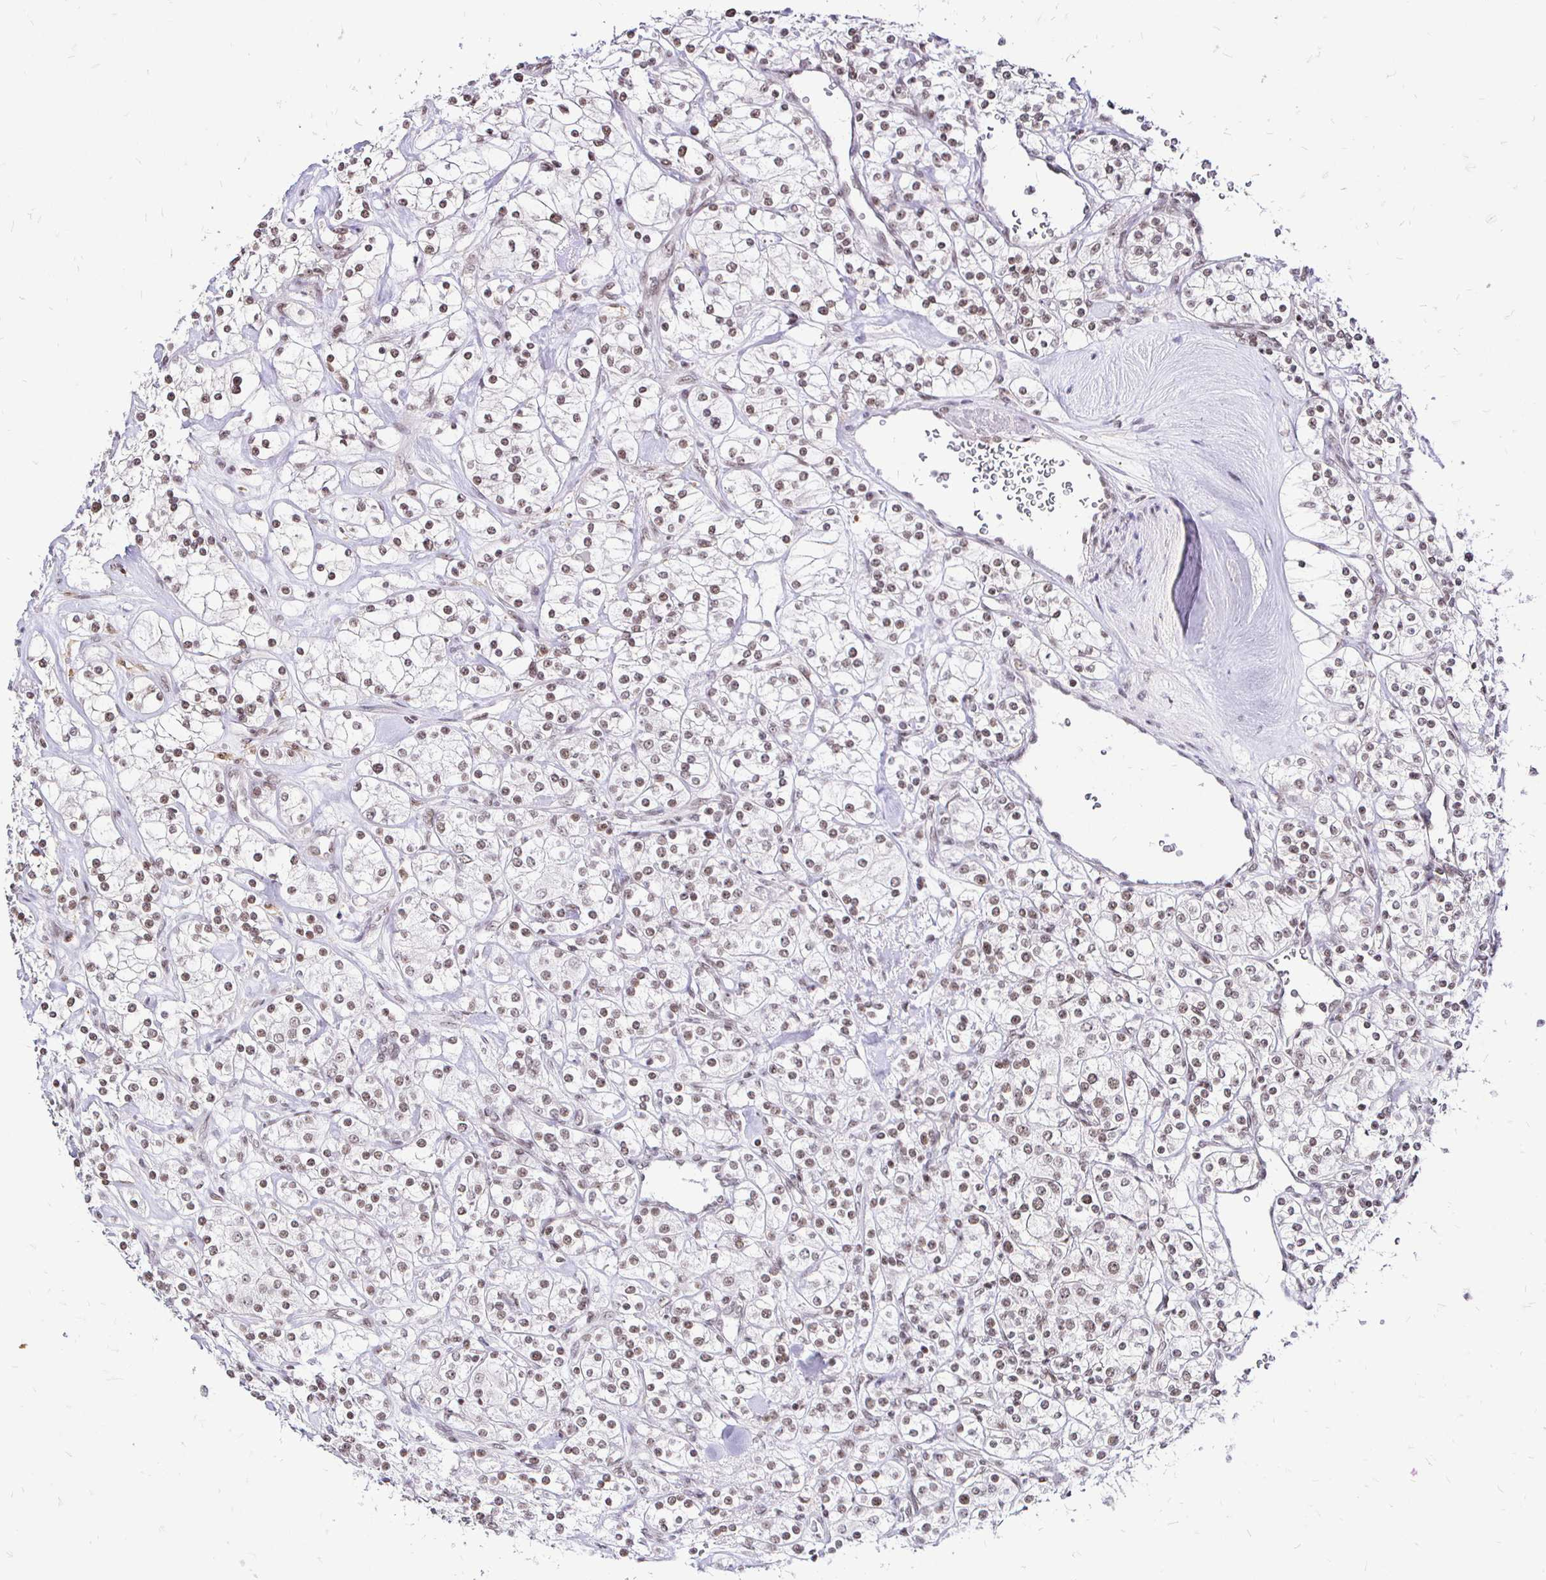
{"staining": {"intensity": "weak", "quantity": "25%-75%", "location": "nuclear"}, "tissue": "renal cancer", "cell_type": "Tumor cells", "image_type": "cancer", "snomed": [{"axis": "morphology", "description": "Adenocarcinoma, NOS"}, {"axis": "topography", "description": "Kidney"}], "caption": "An image of human renal adenocarcinoma stained for a protein displays weak nuclear brown staining in tumor cells.", "gene": "SIN3A", "patient": {"sex": "male", "age": 77}}